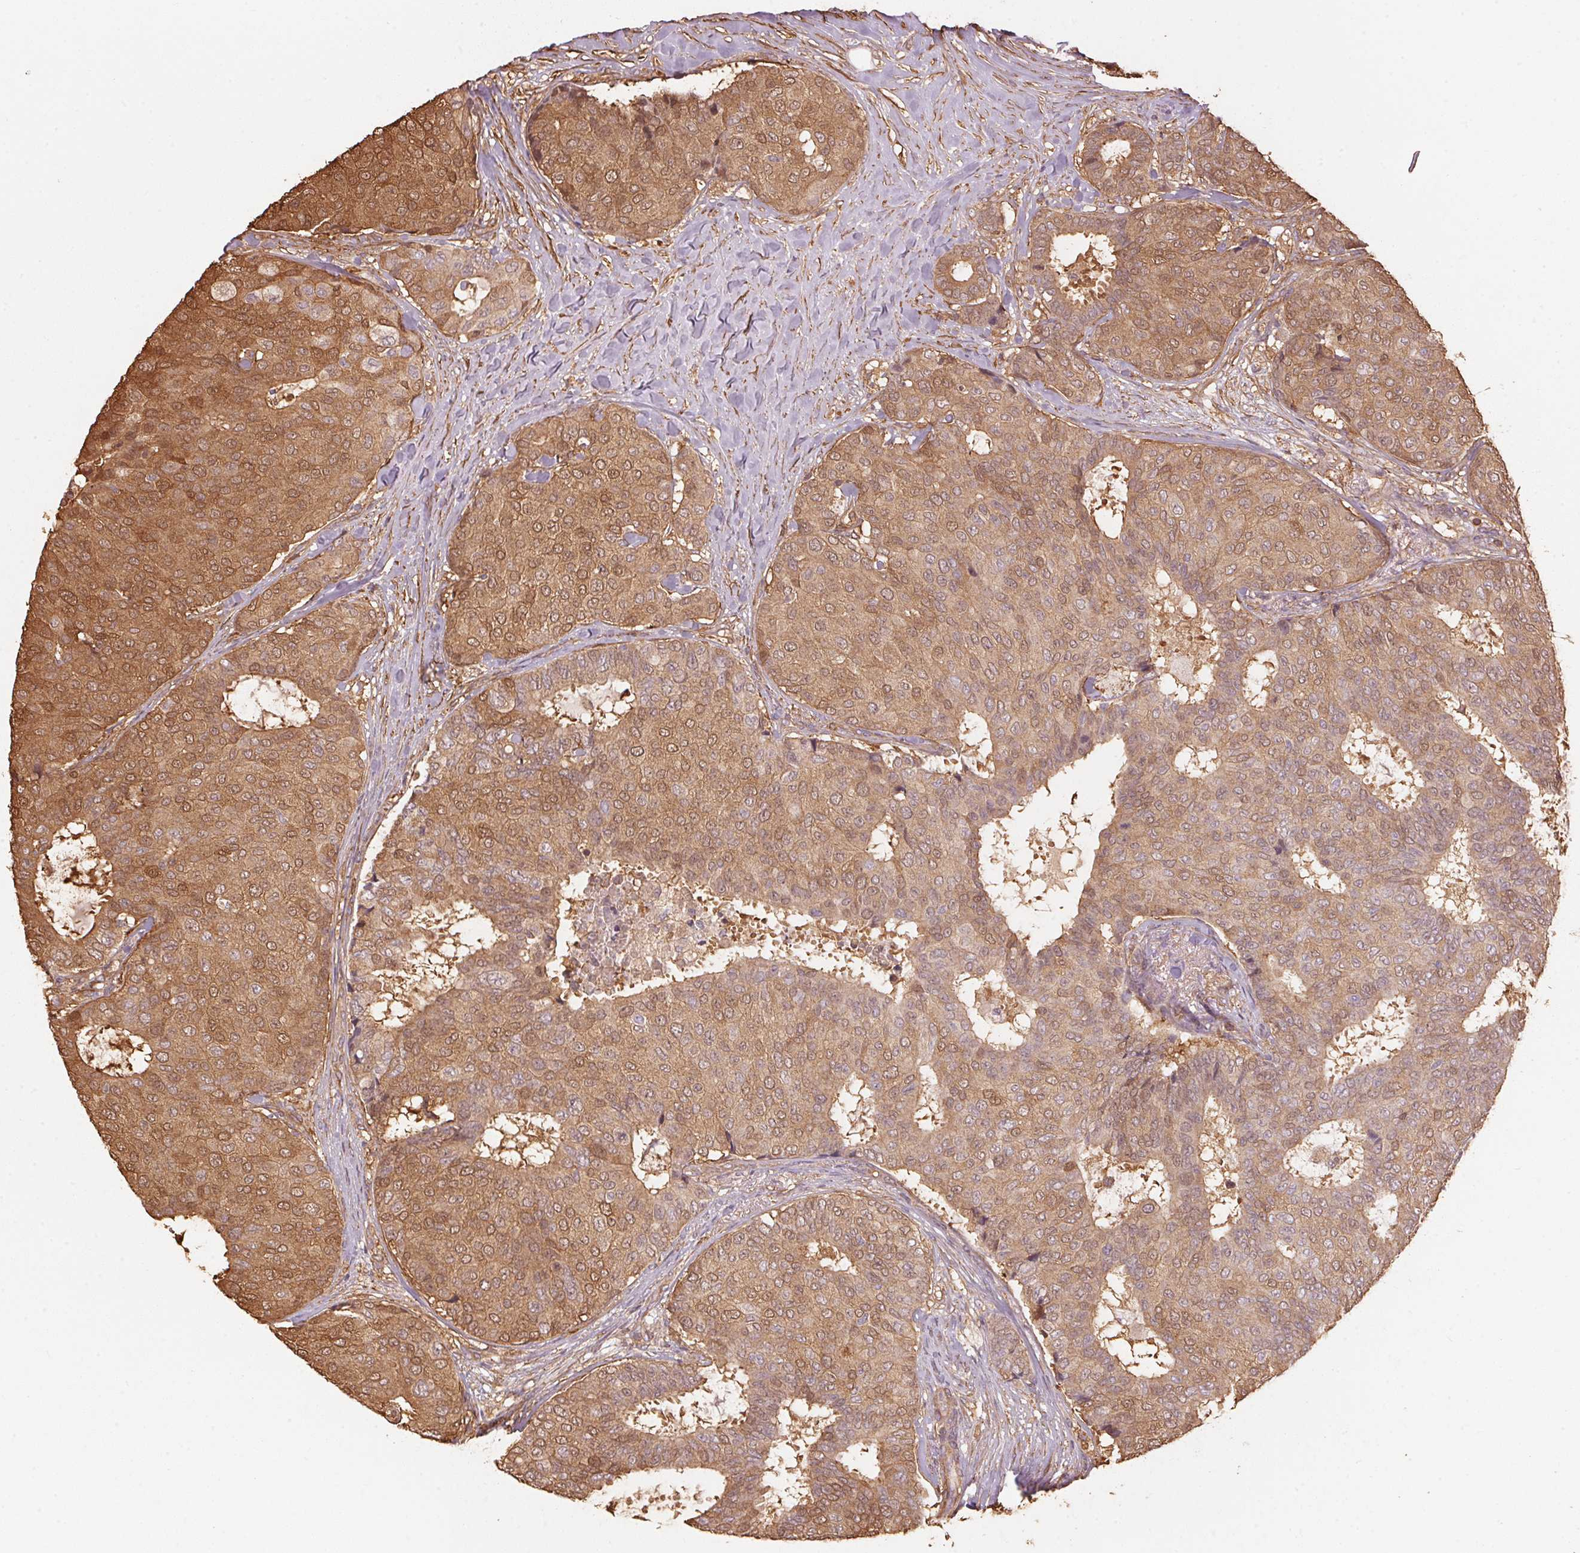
{"staining": {"intensity": "moderate", "quantity": ">75%", "location": "cytoplasmic/membranous,nuclear"}, "tissue": "breast cancer", "cell_type": "Tumor cells", "image_type": "cancer", "snomed": [{"axis": "morphology", "description": "Duct carcinoma"}, {"axis": "topography", "description": "Breast"}], "caption": "Immunohistochemistry photomicrograph of neoplastic tissue: human intraductal carcinoma (breast) stained using immunohistochemistry (IHC) shows medium levels of moderate protein expression localized specifically in the cytoplasmic/membranous and nuclear of tumor cells, appearing as a cytoplasmic/membranous and nuclear brown color.", "gene": "QDPR", "patient": {"sex": "female", "age": 75}}